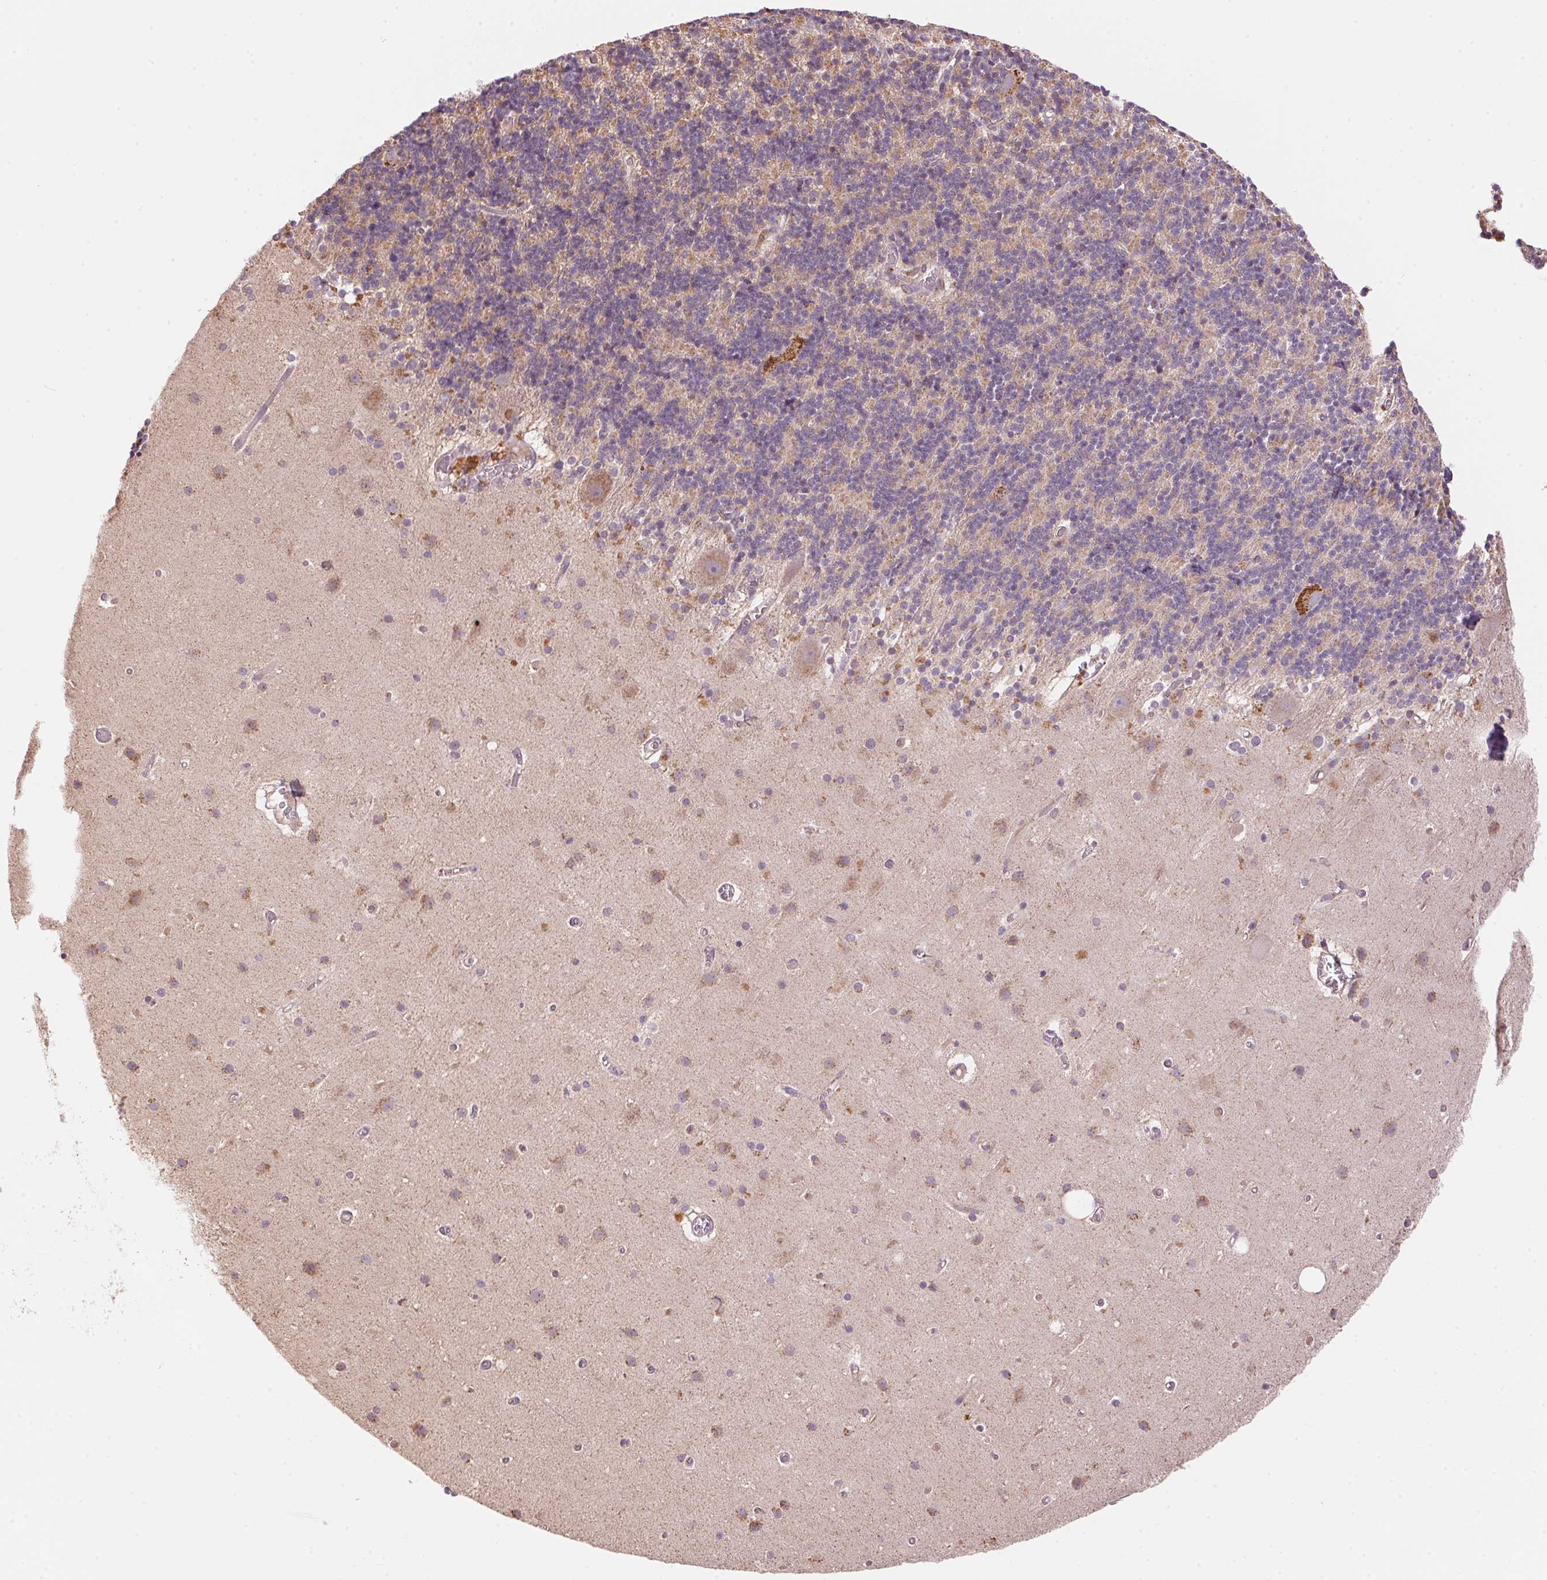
{"staining": {"intensity": "weak", "quantity": "<25%", "location": "cytoplasmic/membranous"}, "tissue": "cerebellum", "cell_type": "Cells in granular layer", "image_type": "normal", "snomed": [{"axis": "morphology", "description": "Normal tissue, NOS"}, {"axis": "topography", "description": "Cerebellum"}], "caption": "IHC image of unremarkable cerebellum stained for a protein (brown), which reveals no positivity in cells in granular layer. The staining is performed using DAB (3,3'-diaminobenzidine) brown chromogen with nuclei counter-stained in using hematoxylin.", "gene": "ADH5", "patient": {"sex": "male", "age": 70}}